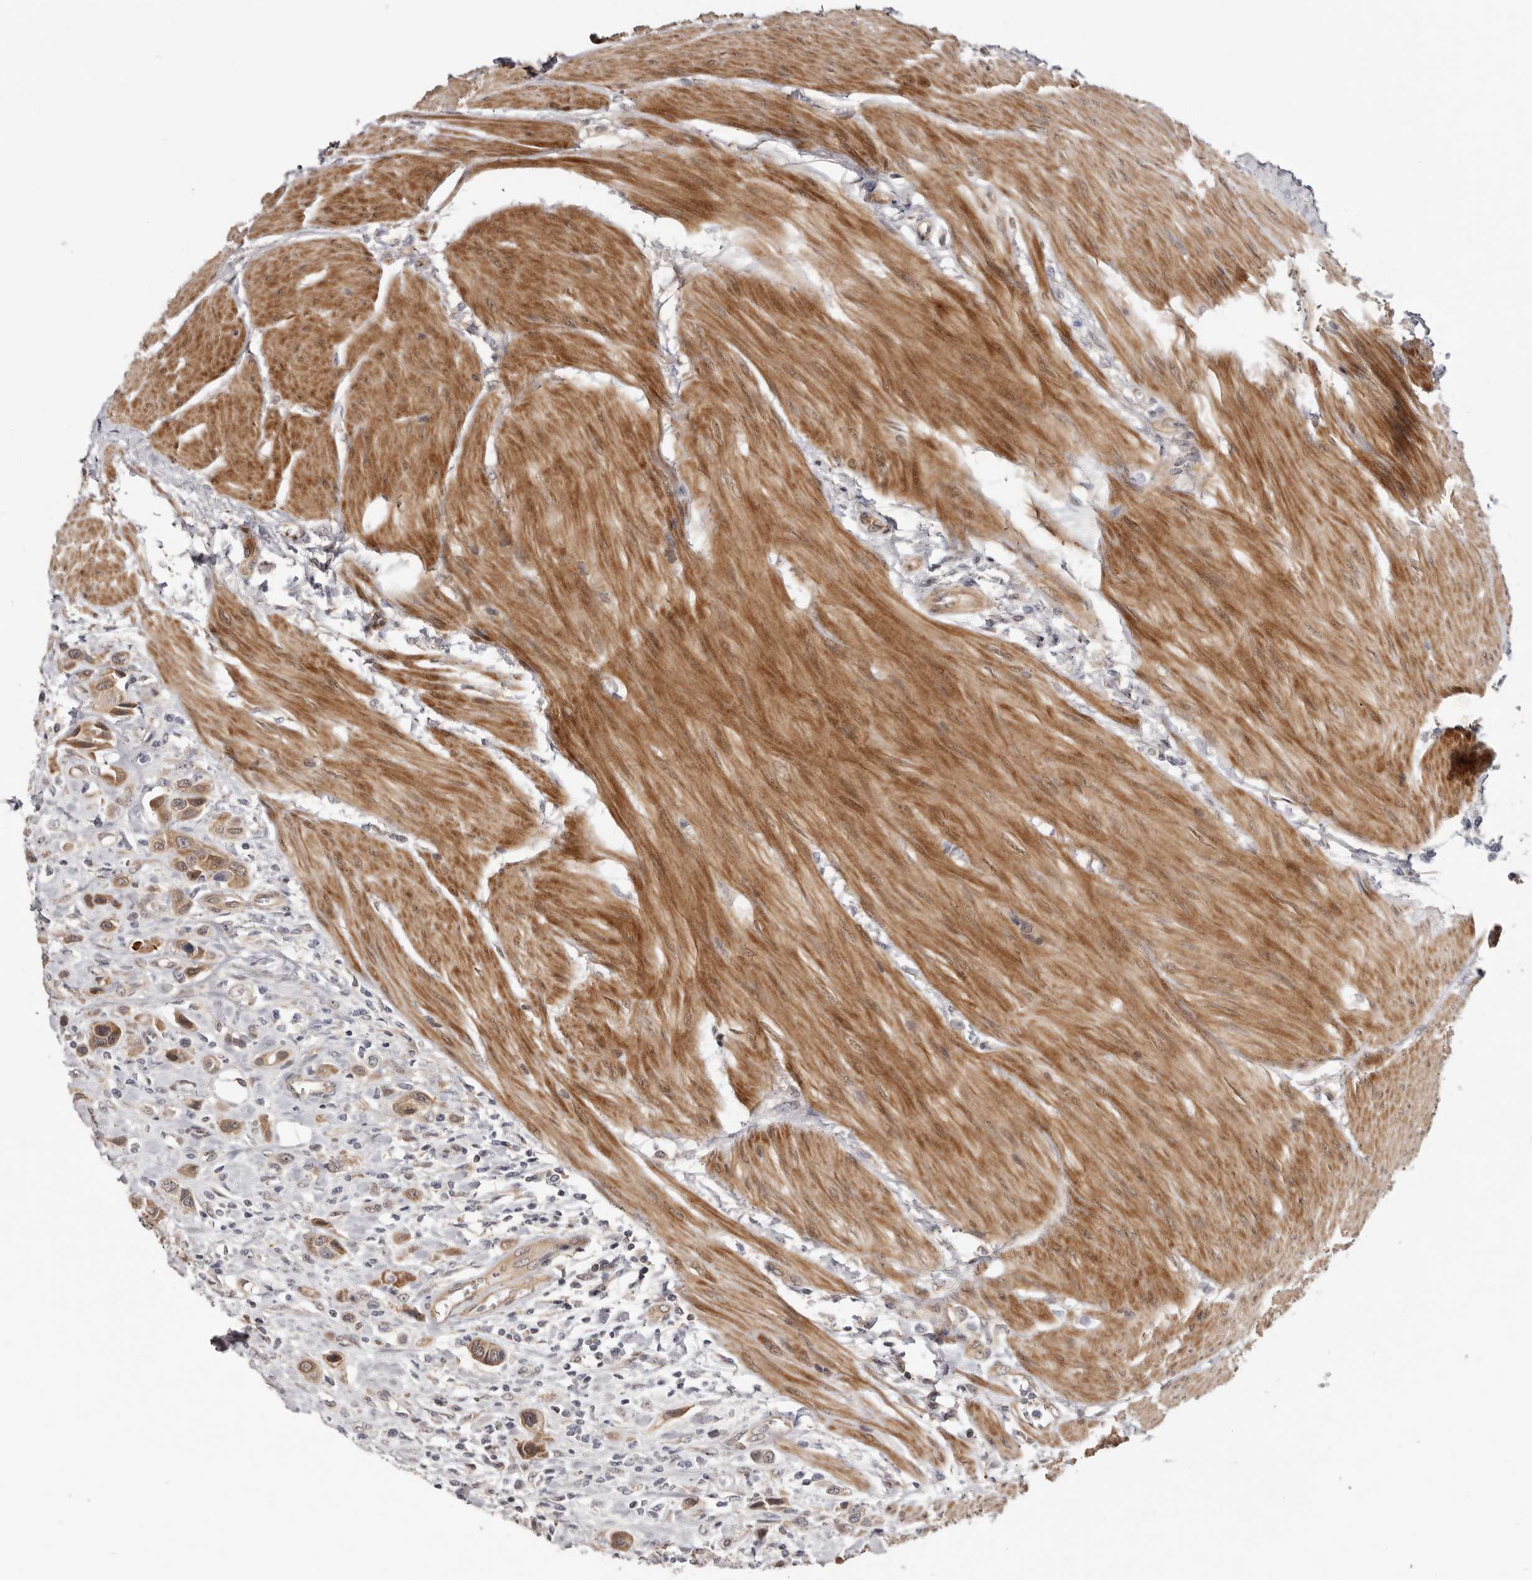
{"staining": {"intensity": "moderate", "quantity": ">75%", "location": "cytoplasmic/membranous"}, "tissue": "urothelial cancer", "cell_type": "Tumor cells", "image_type": "cancer", "snomed": [{"axis": "morphology", "description": "Urothelial carcinoma, High grade"}, {"axis": "topography", "description": "Urinary bladder"}], "caption": "Protein analysis of urothelial cancer tissue demonstrates moderate cytoplasmic/membranous positivity in about >75% of tumor cells.", "gene": "SBDS", "patient": {"sex": "male", "age": 50}}